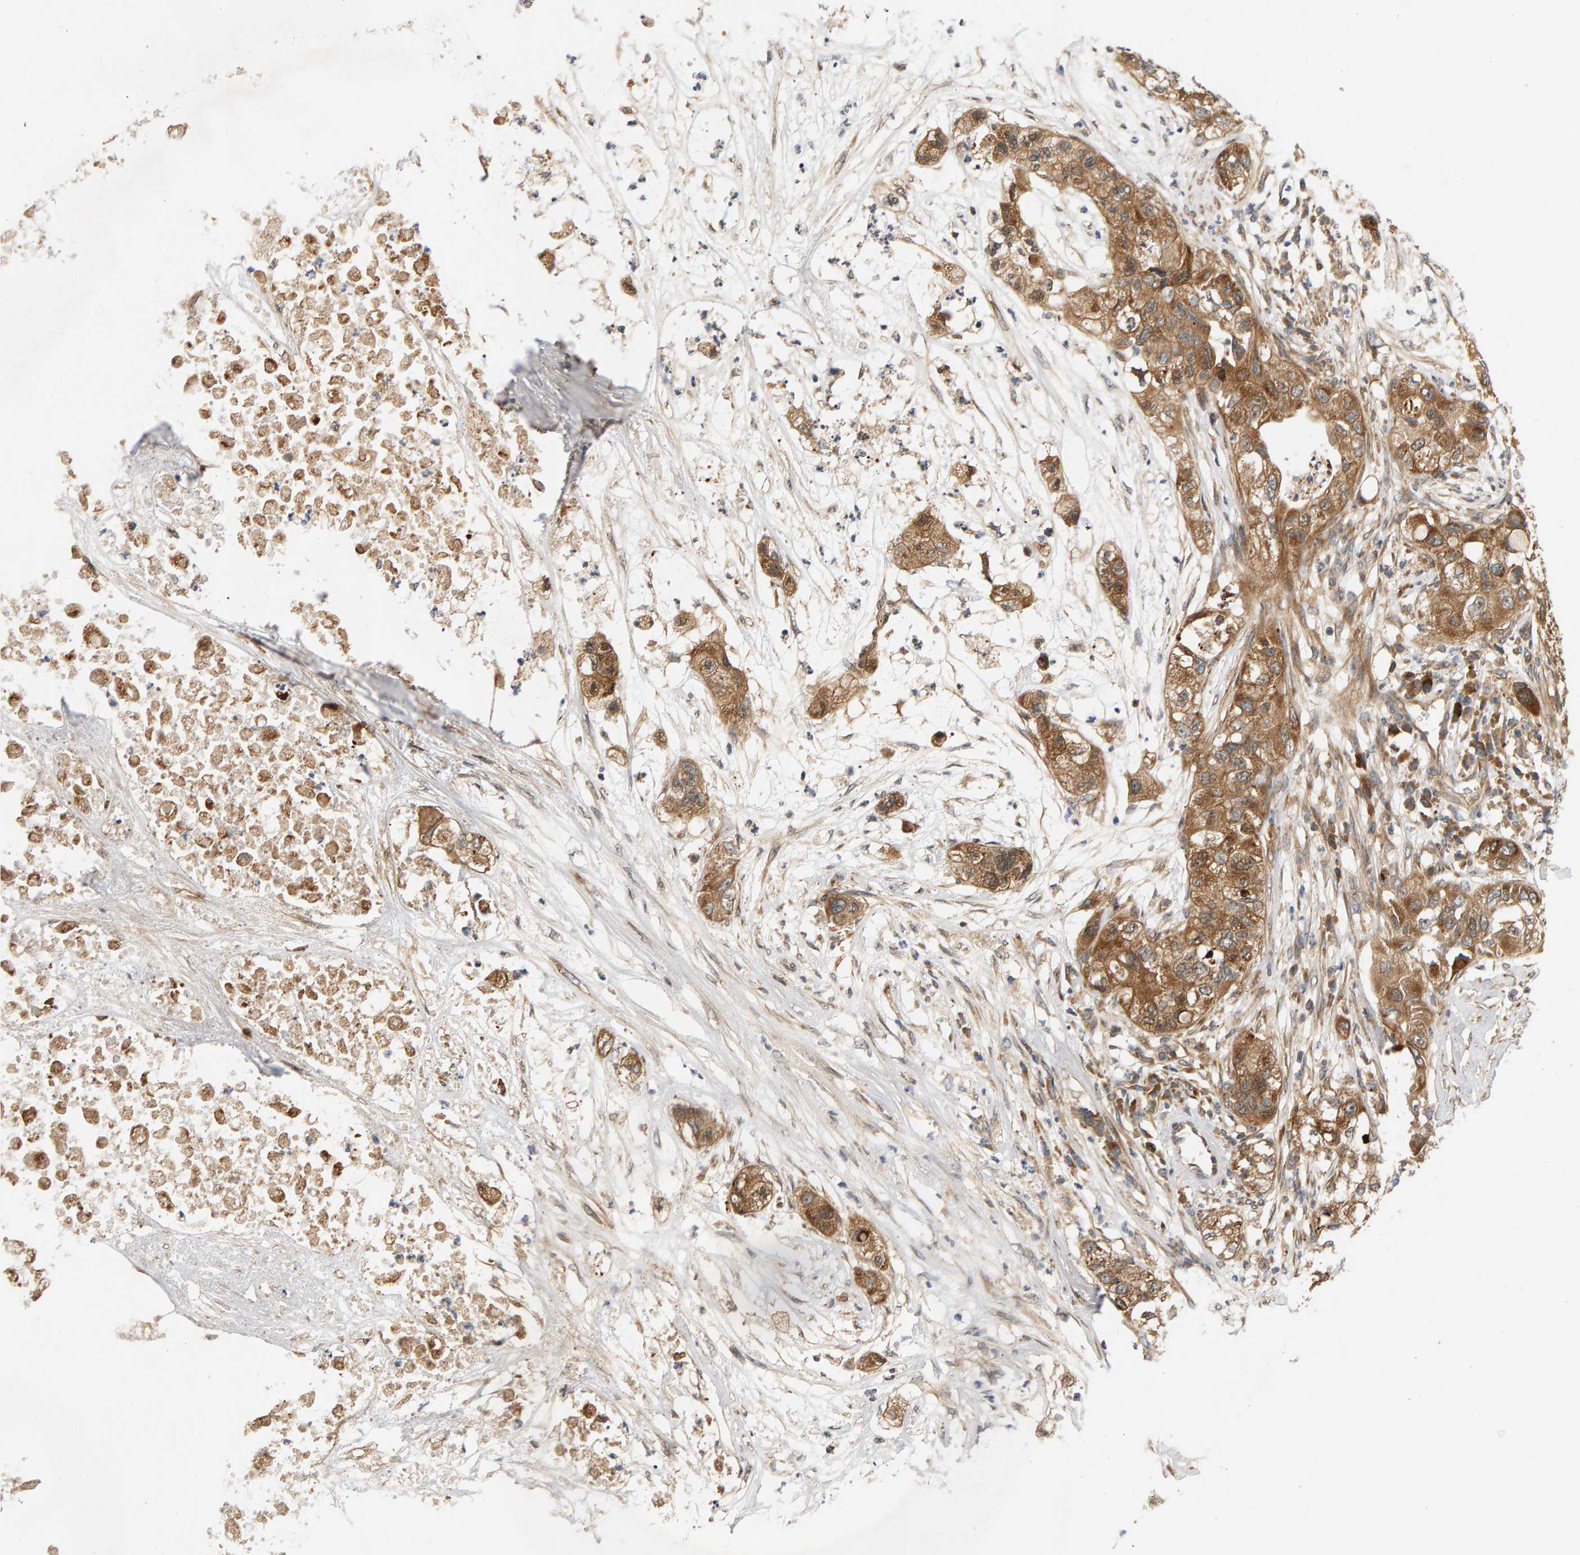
{"staining": {"intensity": "moderate", "quantity": ">75%", "location": "cytoplasmic/membranous"}, "tissue": "pancreatic cancer", "cell_type": "Tumor cells", "image_type": "cancer", "snomed": [{"axis": "morphology", "description": "Adenocarcinoma, NOS"}, {"axis": "topography", "description": "Pancreas"}], "caption": "Pancreatic adenocarcinoma was stained to show a protein in brown. There is medium levels of moderate cytoplasmic/membranous positivity in approximately >75% of tumor cells.", "gene": "BAHCC1", "patient": {"sex": "female", "age": 78}}